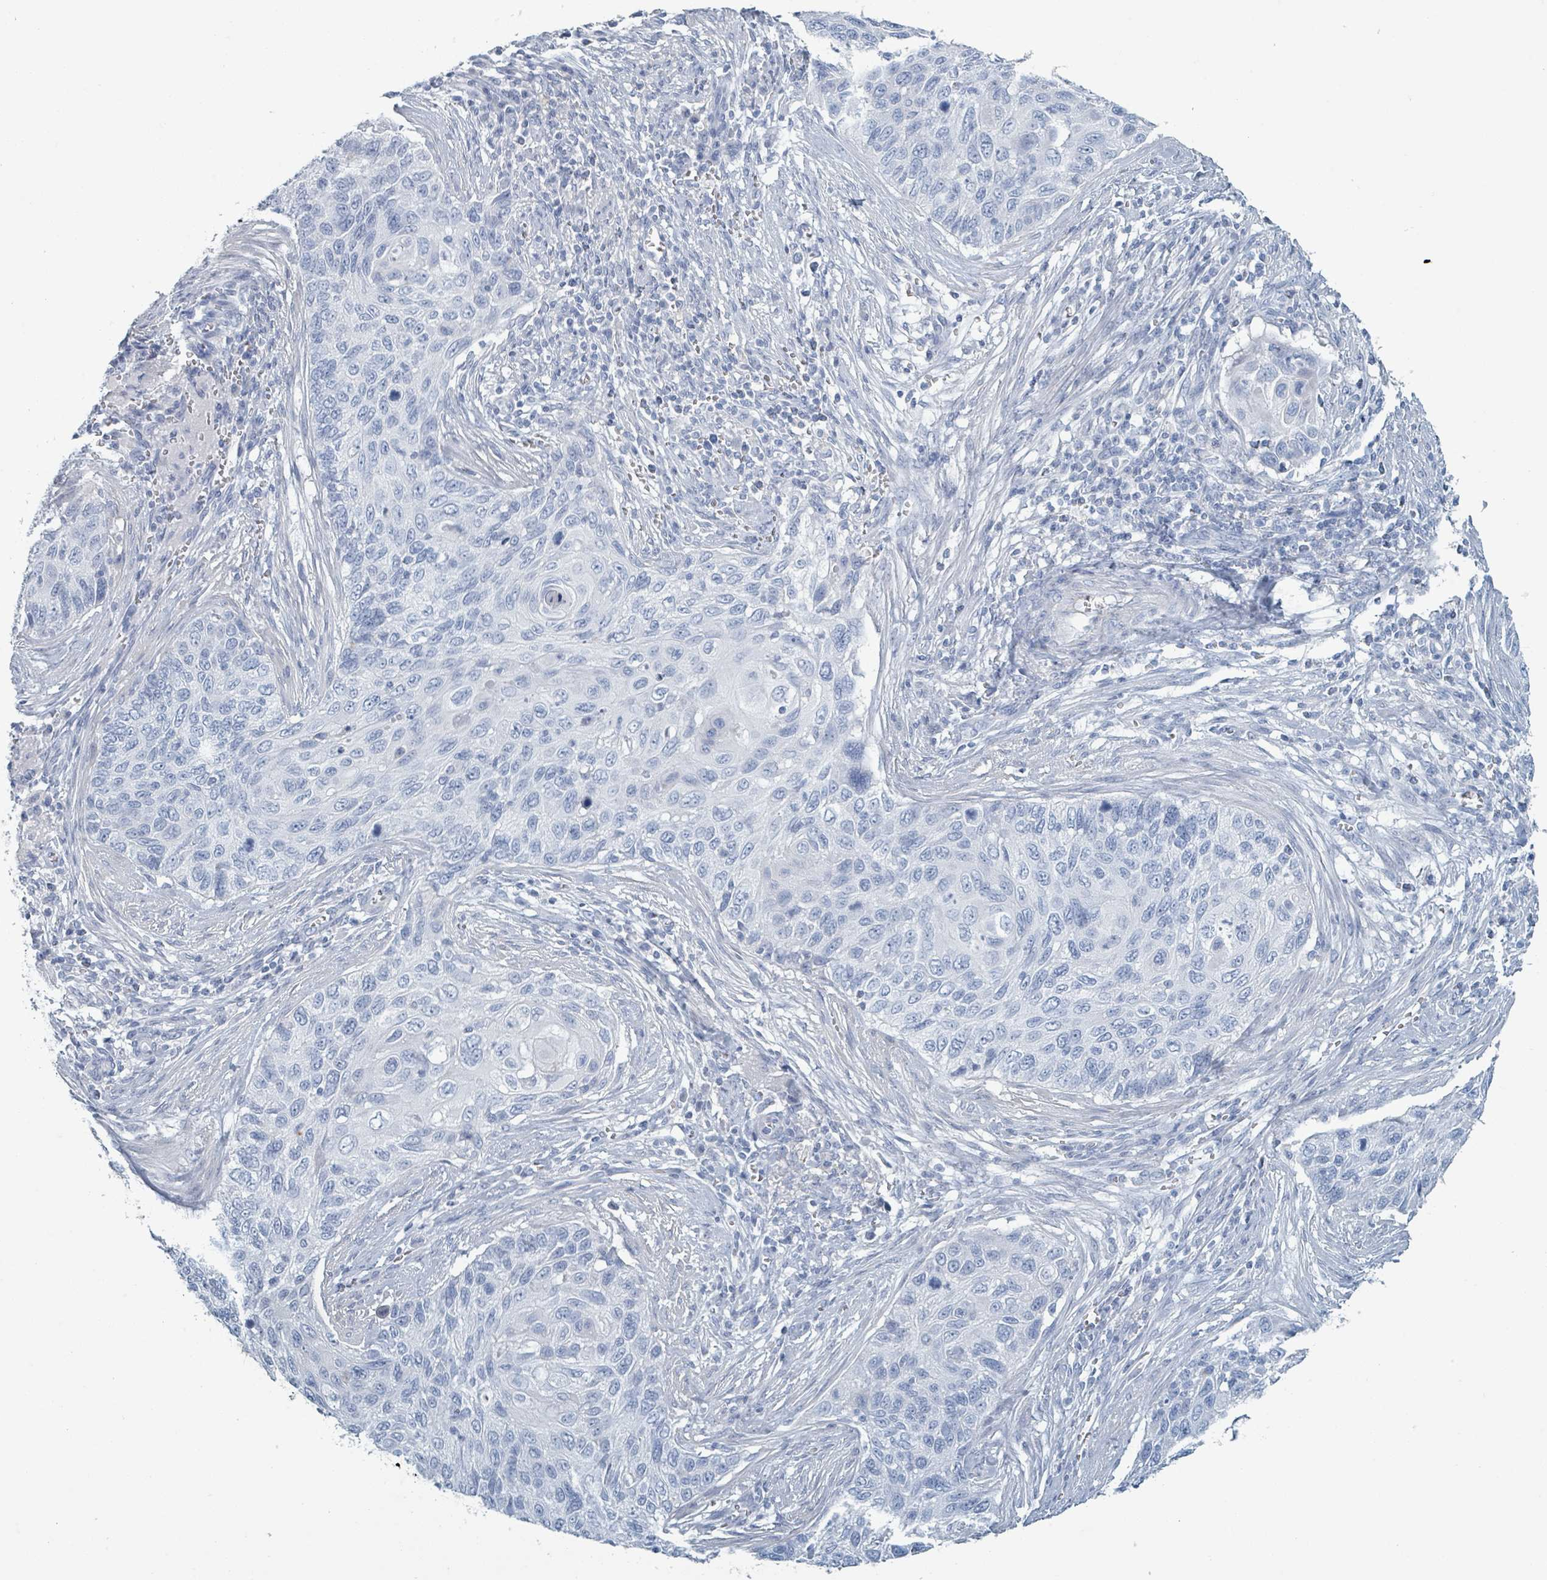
{"staining": {"intensity": "negative", "quantity": "none", "location": "none"}, "tissue": "cervical cancer", "cell_type": "Tumor cells", "image_type": "cancer", "snomed": [{"axis": "morphology", "description": "Squamous cell carcinoma, NOS"}, {"axis": "topography", "description": "Cervix"}], "caption": "This is a photomicrograph of immunohistochemistry staining of cervical cancer (squamous cell carcinoma), which shows no positivity in tumor cells.", "gene": "HEATR5A", "patient": {"sex": "female", "age": 70}}